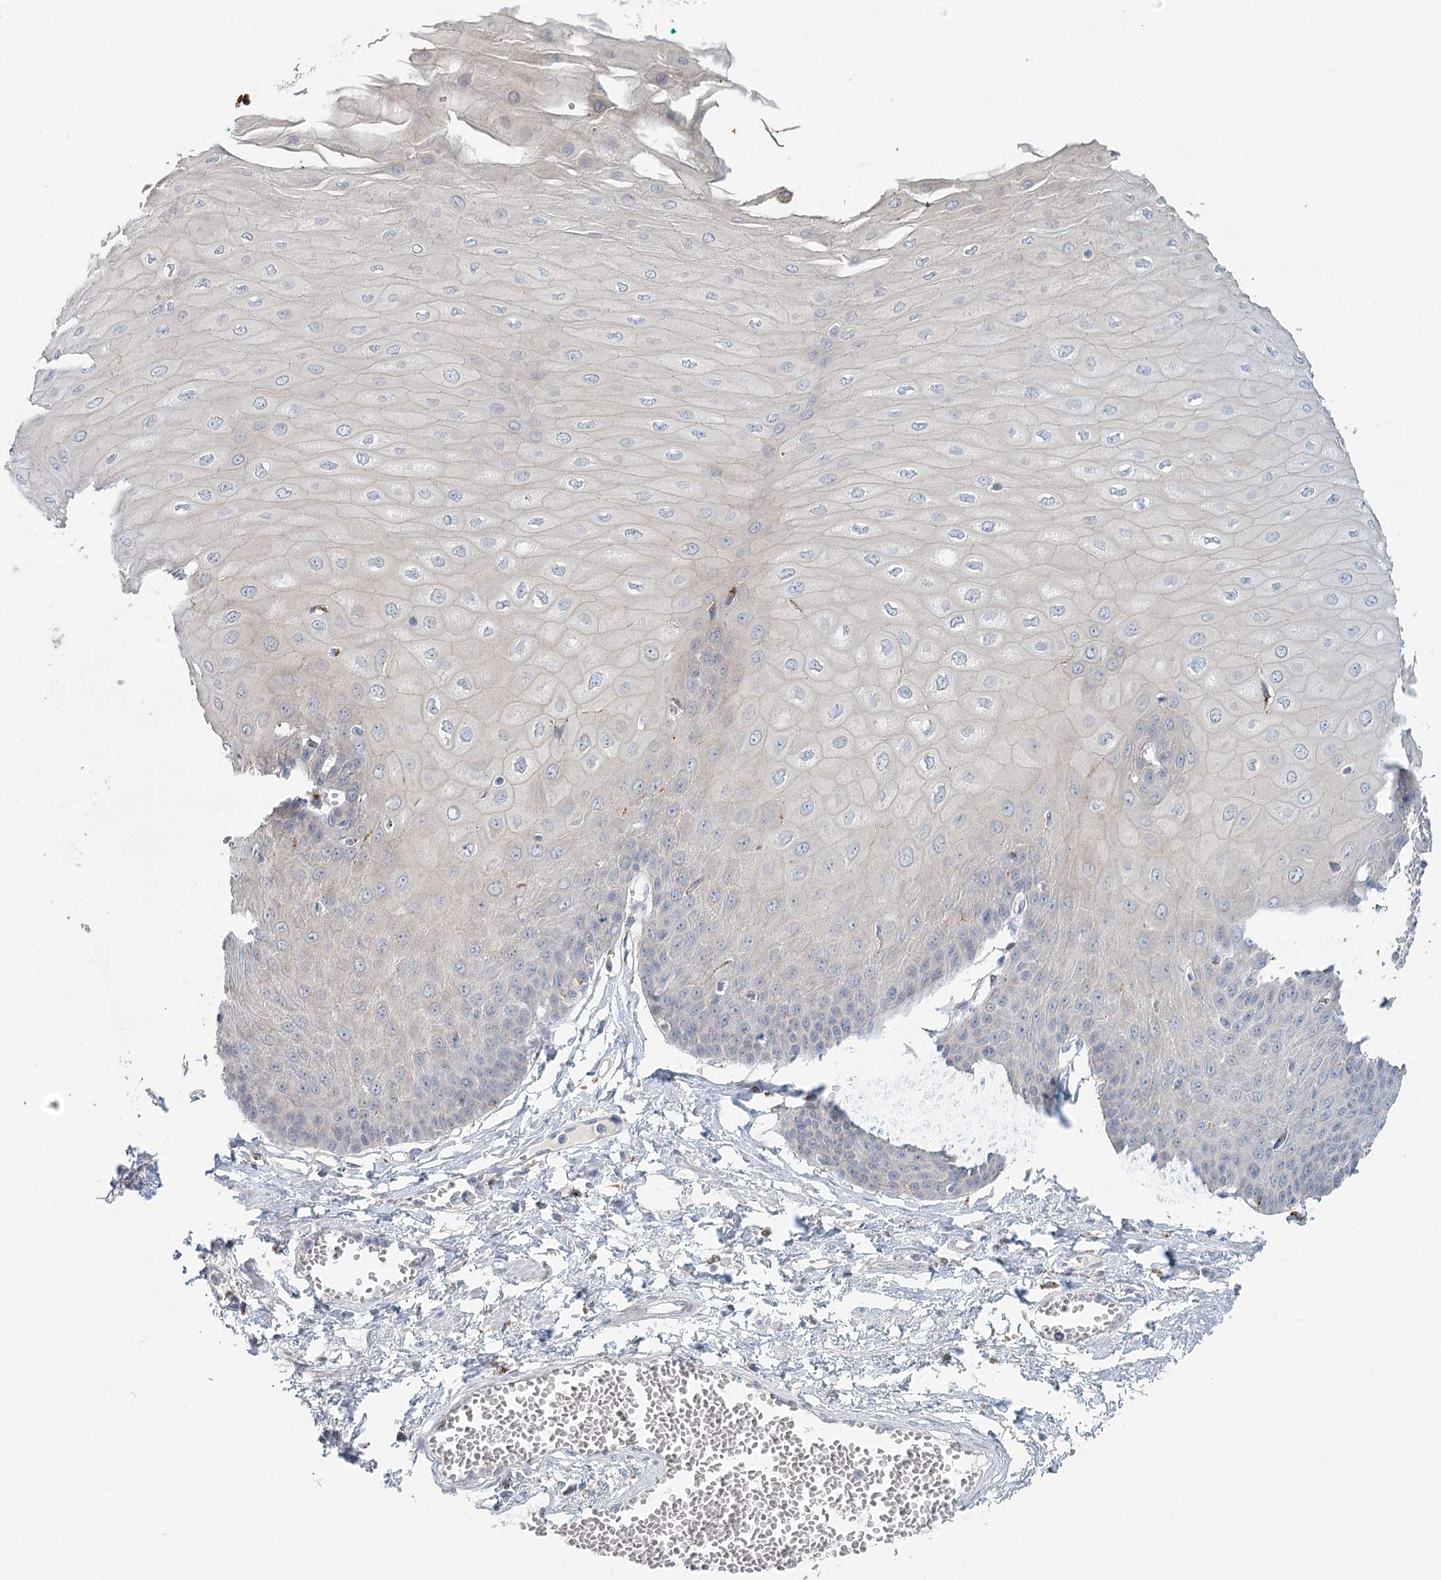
{"staining": {"intensity": "negative", "quantity": "none", "location": "none"}, "tissue": "esophagus", "cell_type": "Squamous epithelial cells", "image_type": "normal", "snomed": [{"axis": "morphology", "description": "Normal tissue, NOS"}, {"axis": "topography", "description": "Esophagus"}], "caption": "Benign esophagus was stained to show a protein in brown. There is no significant staining in squamous epithelial cells. (Brightfield microscopy of DAB (3,3'-diaminobenzidine) immunohistochemistry at high magnification).", "gene": "VSIG1", "patient": {"sex": "male", "age": 60}}